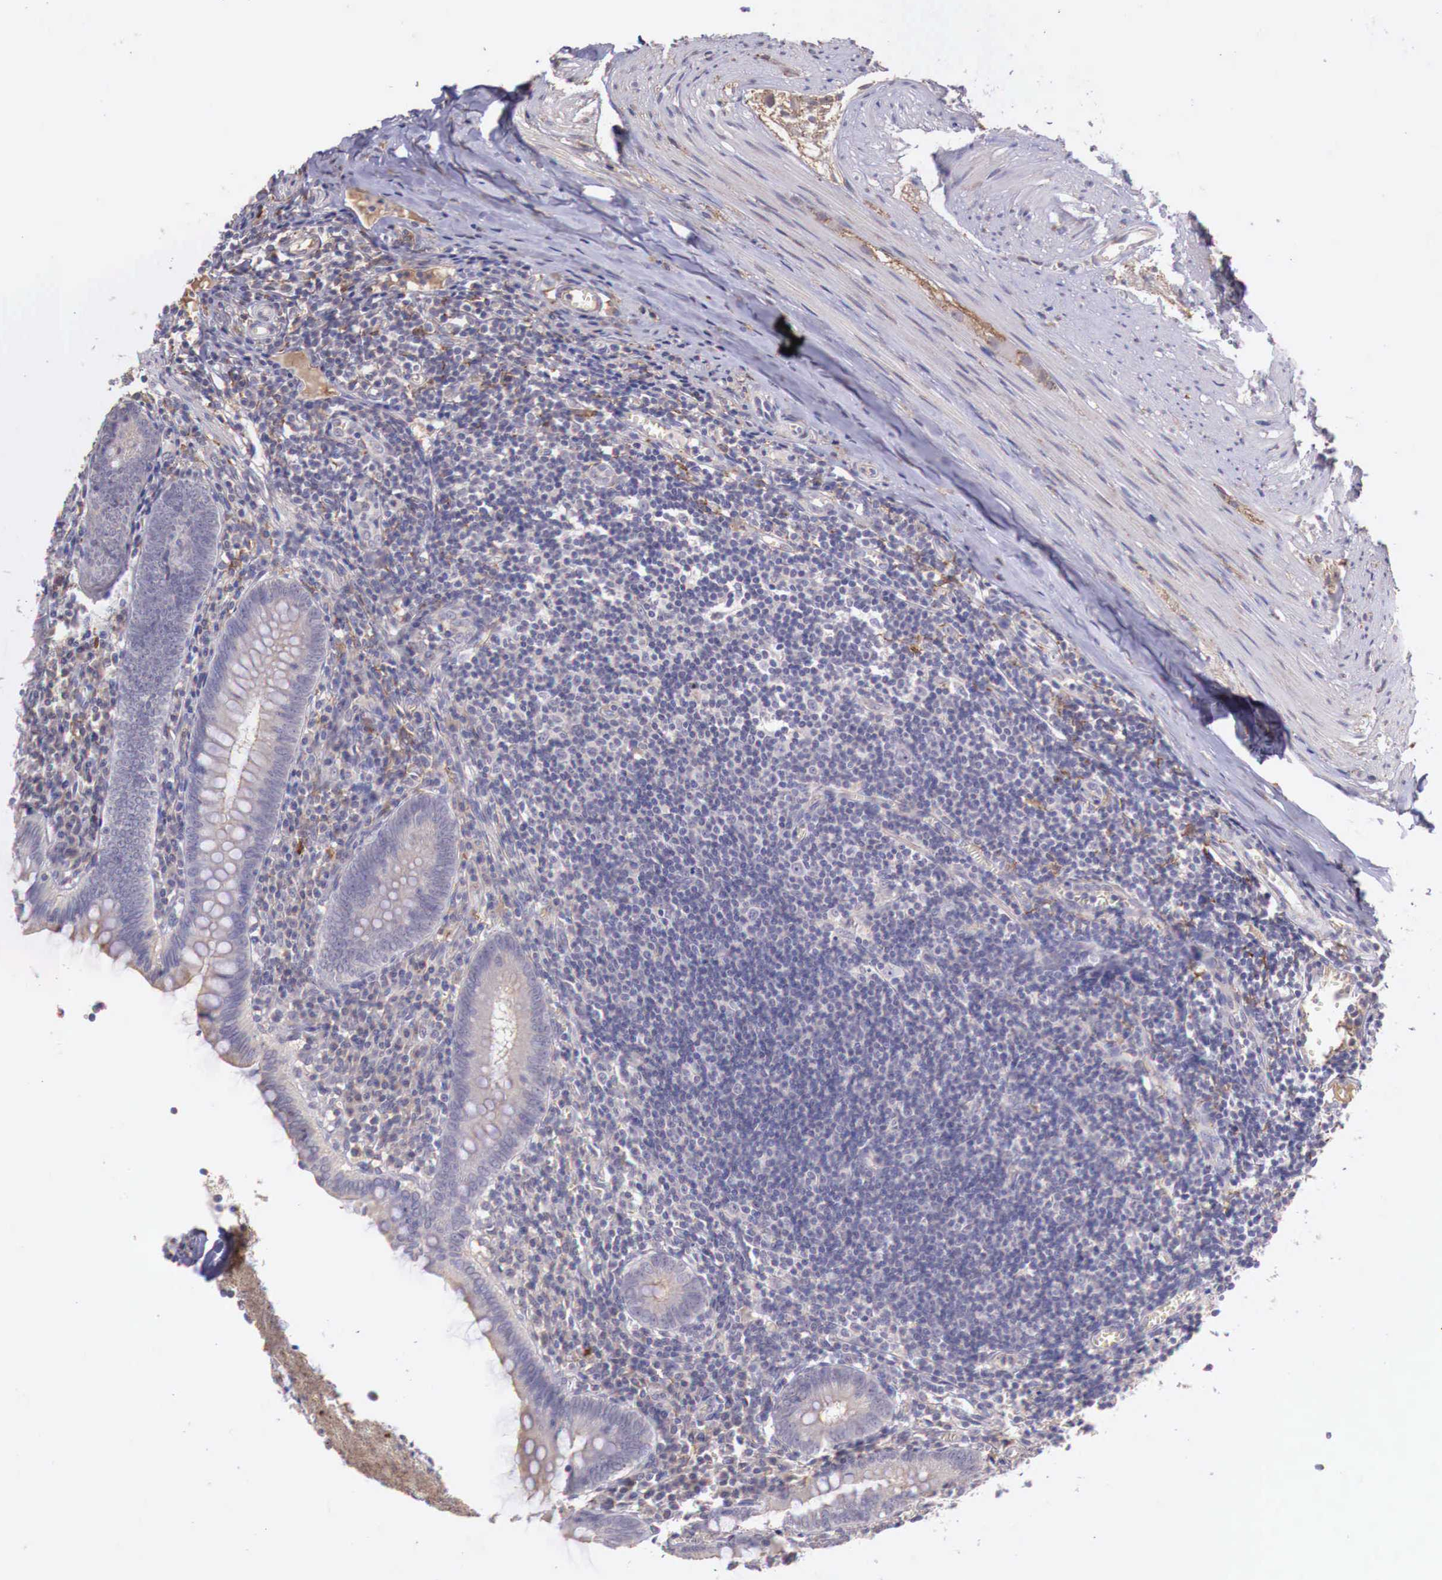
{"staining": {"intensity": "weak", "quantity": "25%-75%", "location": "cytoplasmic/membranous"}, "tissue": "appendix", "cell_type": "Glandular cells", "image_type": "normal", "snomed": [{"axis": "morphology", "description": "Normal tissue, NOS"}, {"axis": "topography", "description": "Appendix"}], "caption": "Glandular cells display weak cytoplasmic/membranous expression in approximately 25%-75% of cells in benign appendix.", "gene": "CHRDL1", "patient": {"sex": "female", "age": 19}}